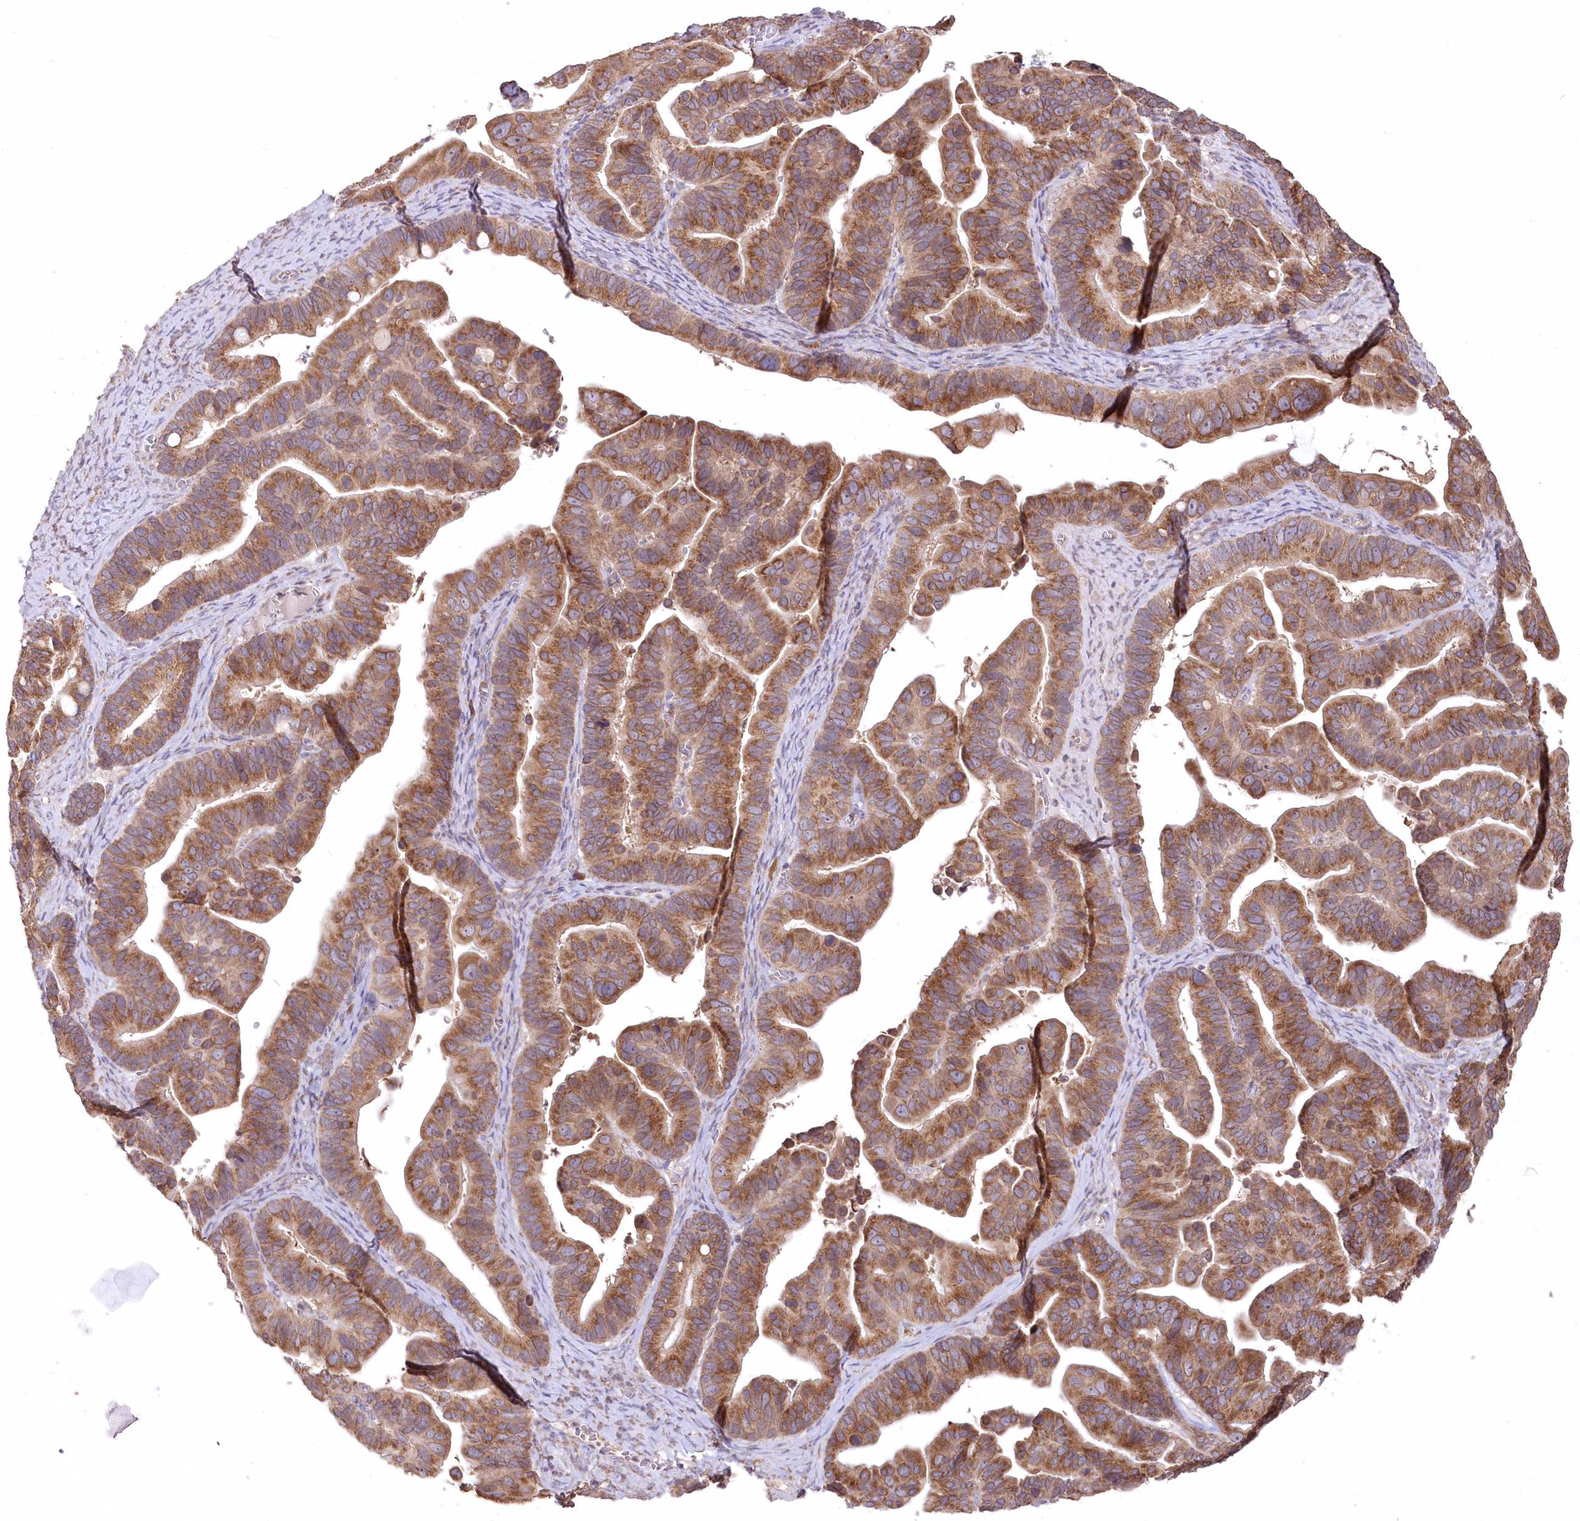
{"staining": {"intensity": "moderate", "quantity": ">75%", "location": "cytoplasmic/membranous"}, "tissue": "ovarian cancer", "cell_type": "Tumor cells", "image_type": "cancer", "snomed": [{"axis": "morphology", "description": "Cystadenocarcinoma, serous, NOS"}, {"axis": "topography", "description": "Ovary"}], "caption": "High-magnification brightfield microscopy of ovarian serous cystadenocarcinoma stained with DAB (3,3'-diaminobenzidine) (brown) and counterstained with hematoxylin (blue). tumor cells exhibit moderate cytoplasmic/membranous expression is seen in about>75% of cells.", "gene": "STT3B", "patient": {"sex": "female", "age": 56}}